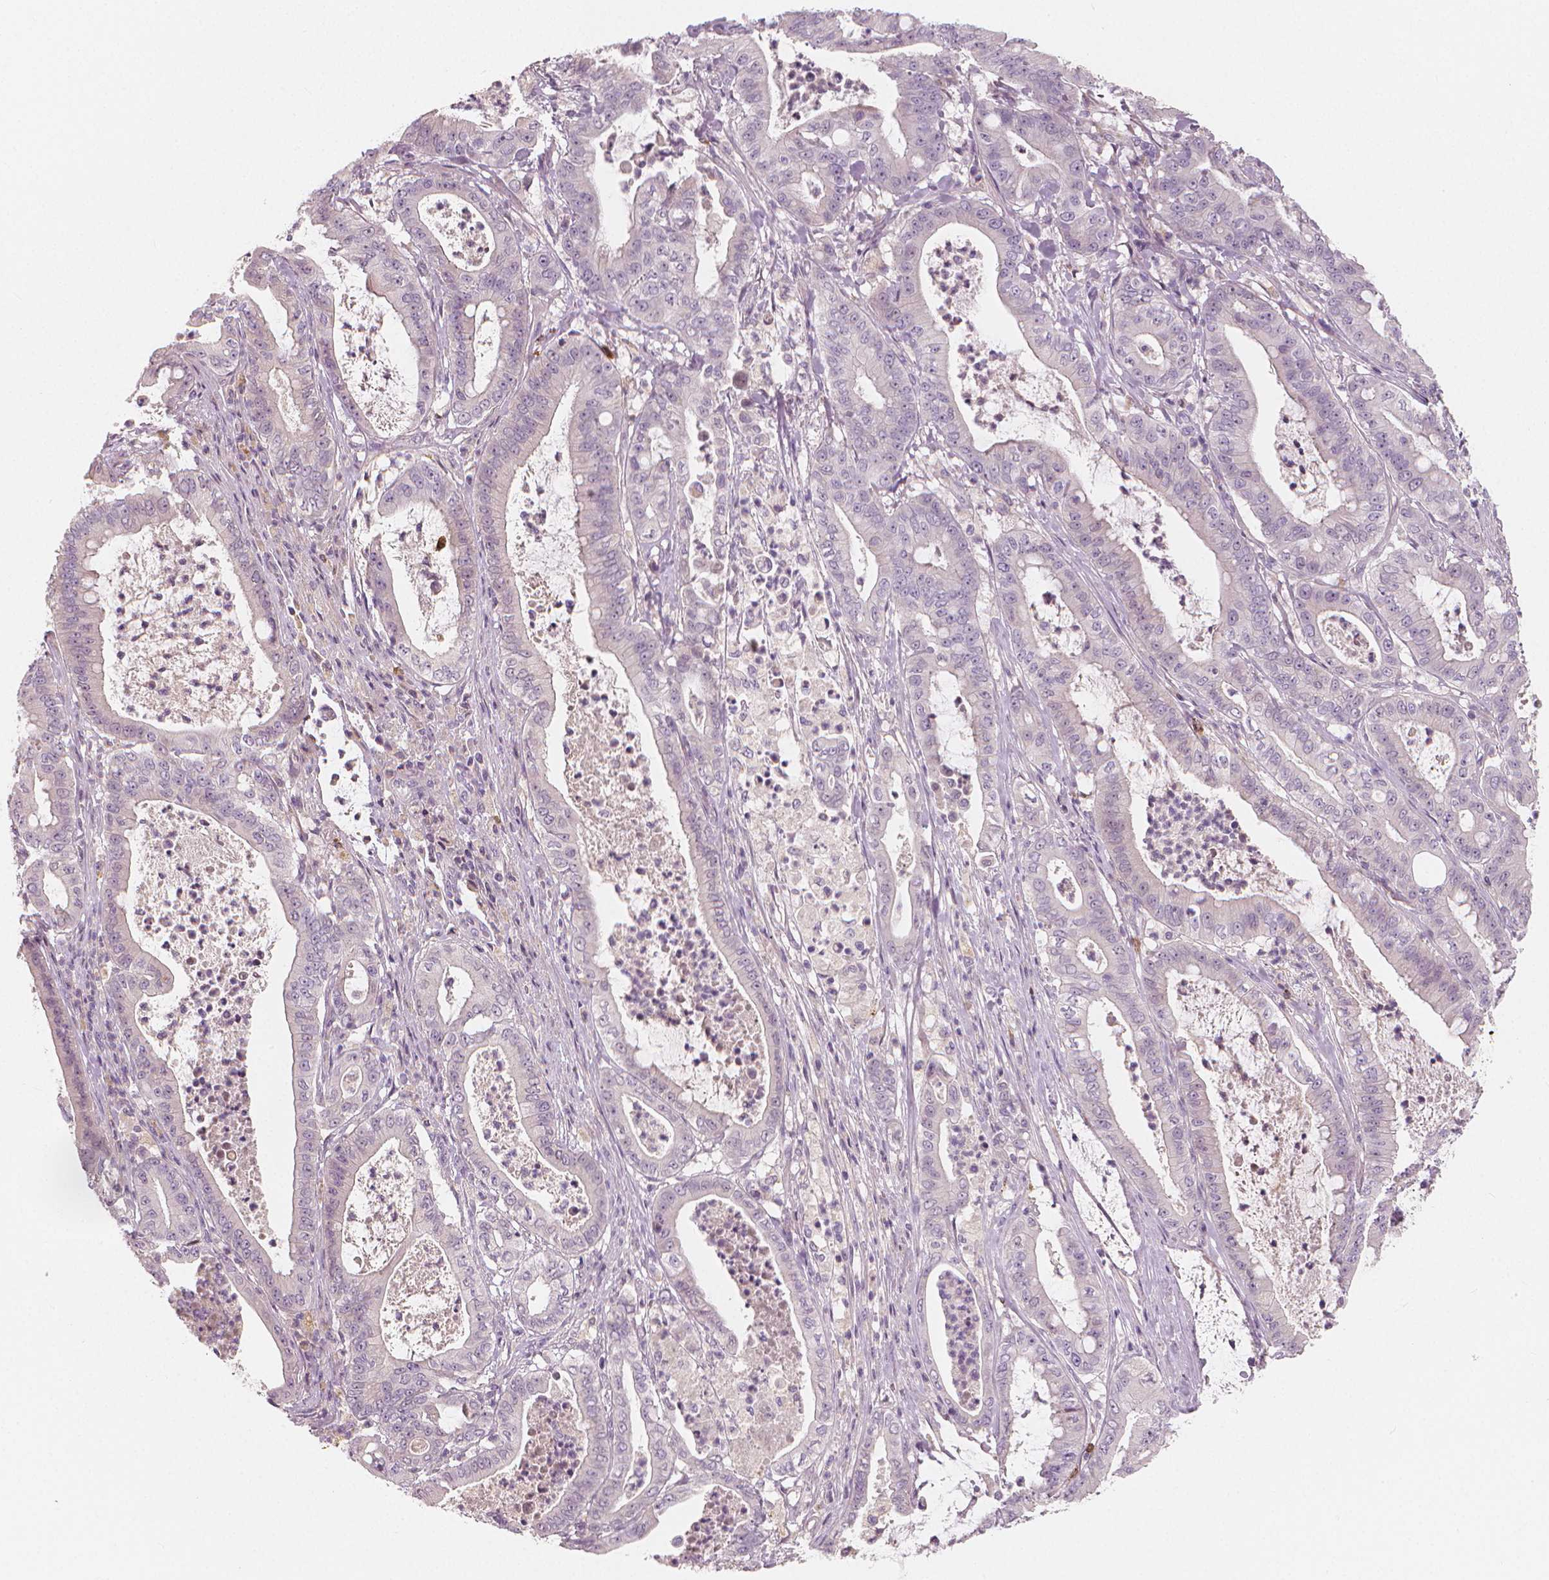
{"staining": {"intensity": "negative", "quantity": "none", "location": "none"}, "tissue": "pancreatic cancer", "cell_type": "Tumor cells", "image_type": "cancer", "snomed": [{"axis": "morphology", "description": "Adenocarcinoma, NOS"}, {"axis": "topography", "description": "Pancreas"}], "caption": "Tumor cells are negative for brown protein staining in pancreatic cancer. (DAB immunohistochemistry with hematoxylin counter stain).", "gene": "RNASE7", "patient": {"sex": "male", "age": 71}}